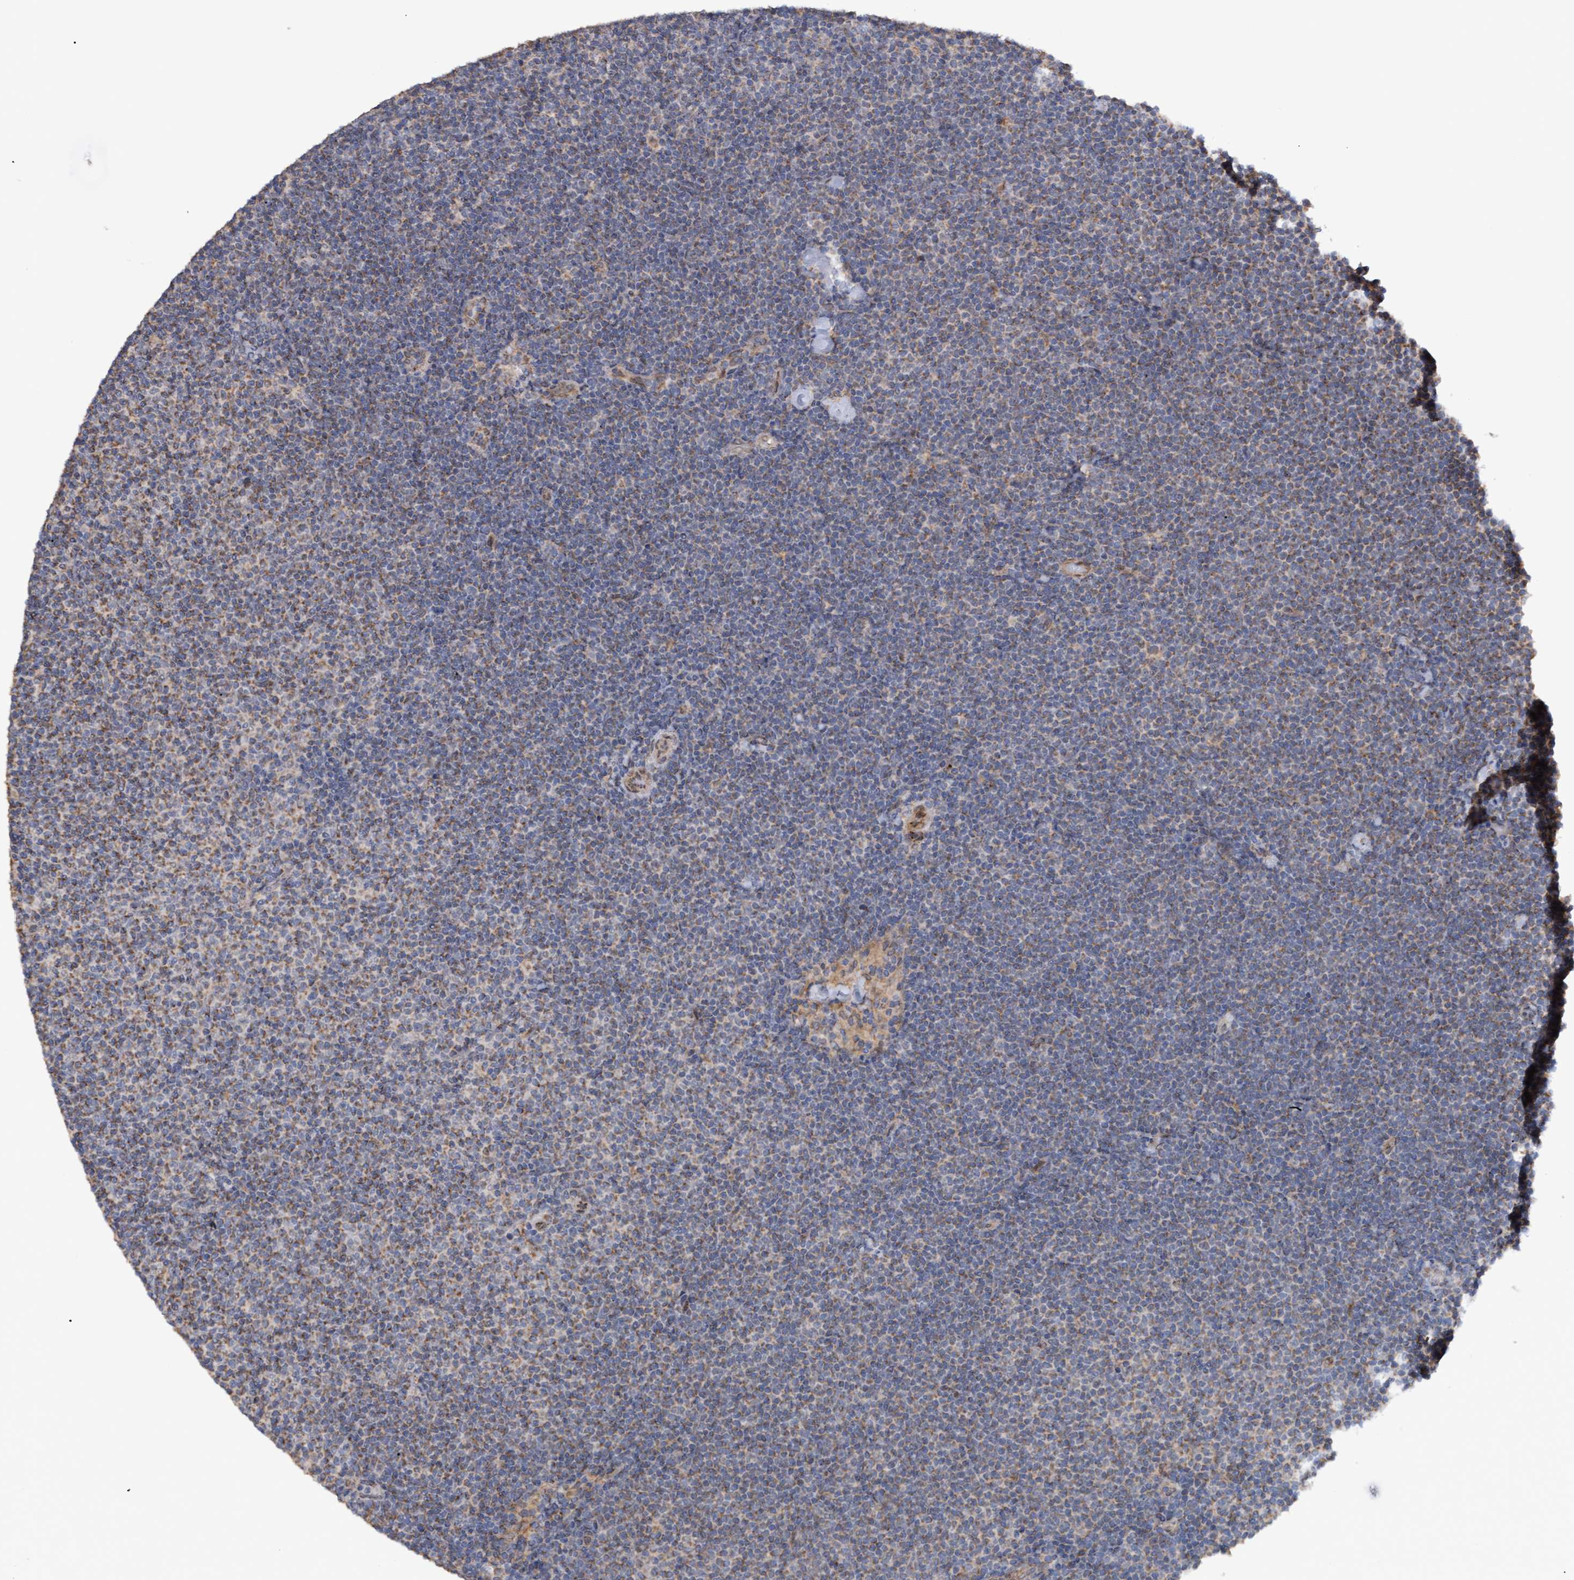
{"staining": {"intensity": "weak", "quantity": "25%-75%", "location": "cytoplasmic/membranous"}, "tissue": "lymphoma", "cell_type": "Tumor cells", "image_type": "cancer", "snomed": [{"axis": "morphology", "description": "Malignant lymphoma, non-Hodgkin's type, Low grade"}, {"axis": "topography", "description": "Lymph node"}], "caption": "The histopathology image exhibits immunohistochemical staining of lymphoma. There is weak cytoplasmic/membranous positivity is identified in about 25%-75% of tumor cells.", "gene": "MGLL", "patient": {"sex": "female", "age": 53}}